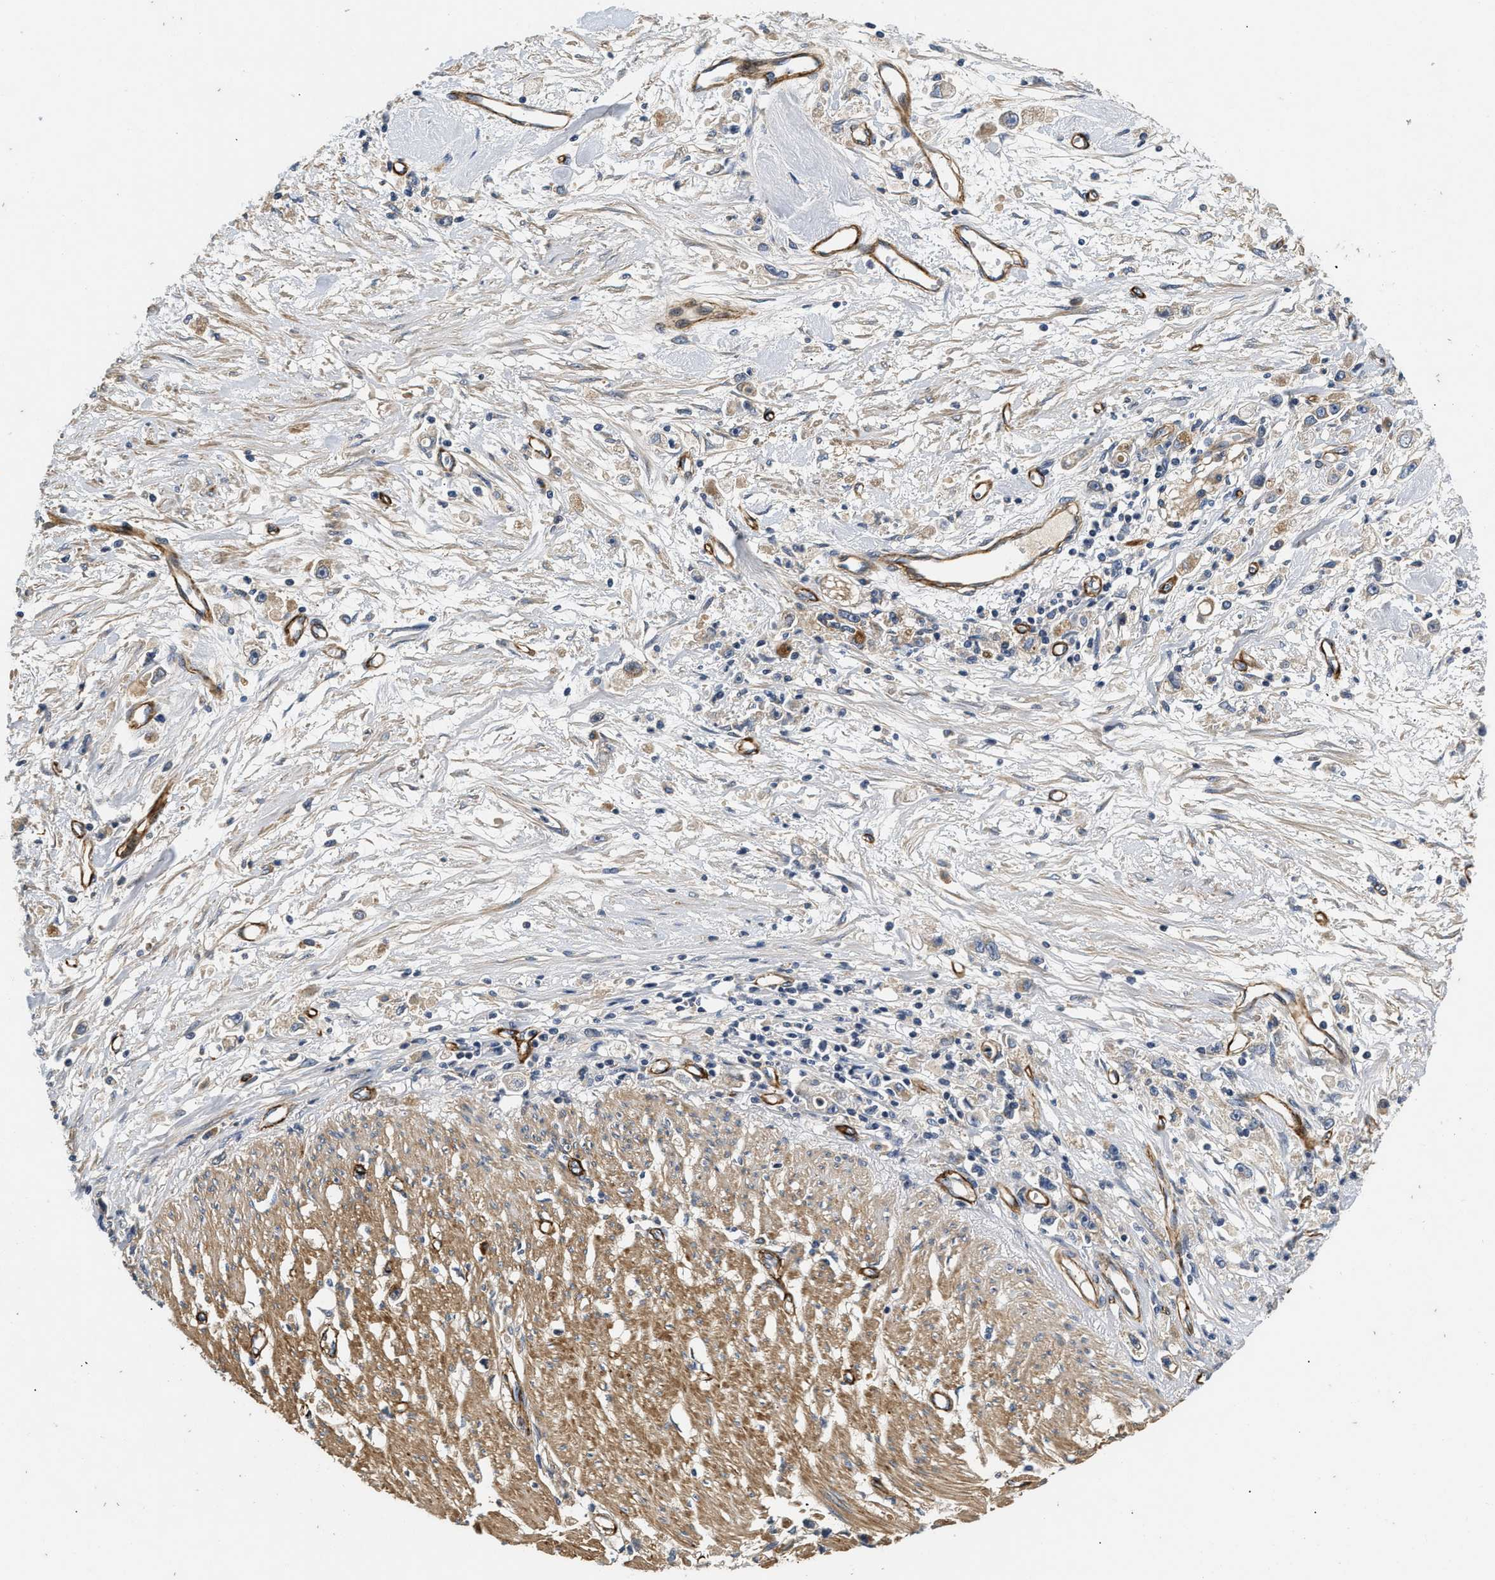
{"staining": {"intensity": "moderate", "quantity": ">75%", "location": "cytoplasmic/membranous"}, "tissue": "stomach cancer", "cell_type": "Tumor cells", "image_type": "cancer", "snomed": [{"axis": "morphology", "description": "Adenocarcinoma, NOS"}, {"axis": "topography", "description": "Stomach"}], "caption": "Immunohistochemical staining of human adenocarcinoma (stomach) reveals medium levels of moderate cytoplasmic/membranous positivity in about >75% of tumor cells.", "gene": "NME6", "patient": {"sex": "female", "age": 59}}